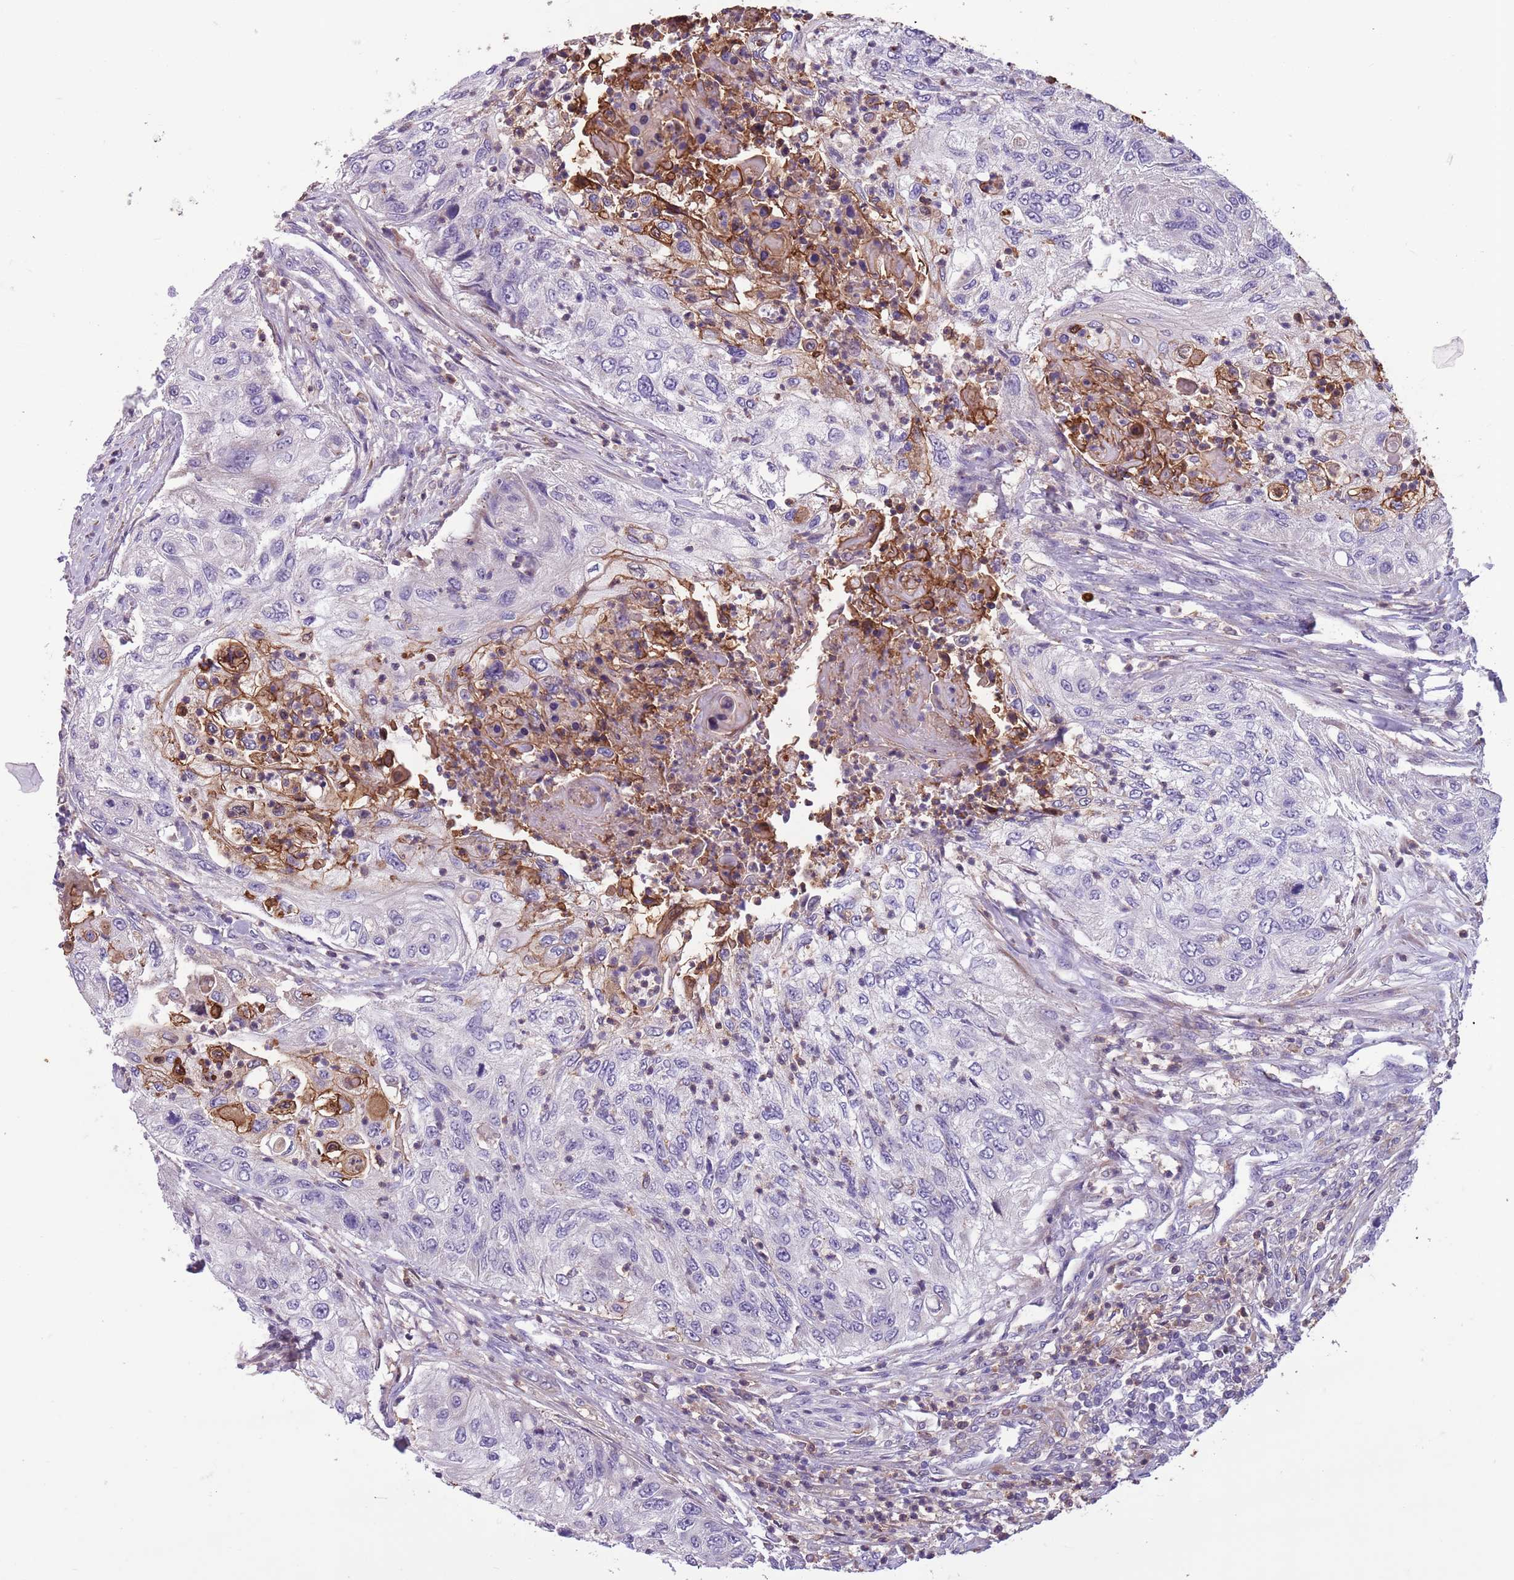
{"staining": {"intensity": "weak", "quantity": "<25%", "location": "cytoplasmic/membranous"}, "tissue": "urothelial cancer", "cell_type": "Tumor cells", "image_type": "cancer", "snomed": [{"axis": "morphology", "description": "Urothelial carcinoma, High grade"}, {"axis": "topography", "description": "Urinary bladder"}], "caption": "Urothelial carcinoma (high-grade) was stained to show a protein in brown. There is no significant positivity in tumor cells.", "gene": "JAML", "patient": {"sex": "female", "age": 60}}